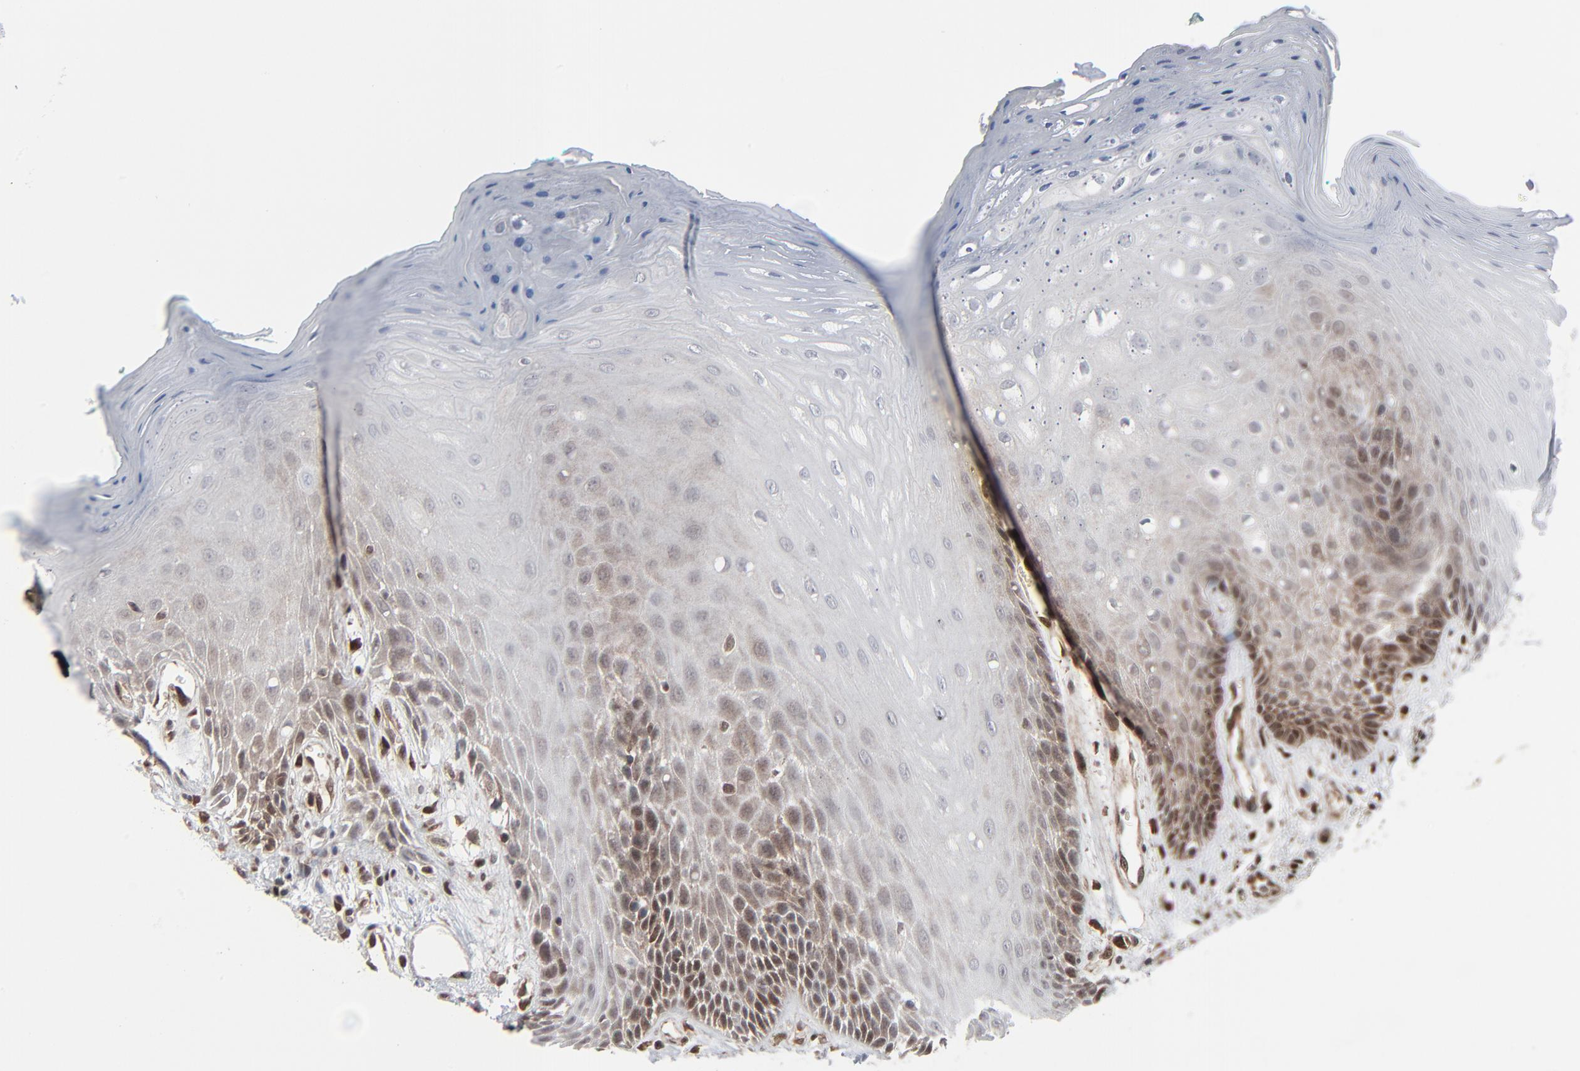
{"staining": {"intensity": "moderate", "quantity": "25%-75%", "location": "cytoplasmic/membranous,nuclear"}, "tissue": "oral mucosa", "cell_type": "Squamous epithelial cells", "image_type": "normal", "snomed": [{"axis": "morphology", "description": "Normal tissue, NOS"}, {"axis": "morphology", "description": "Squamous cell carcinoma, NOS"}, {"axis": "topography", "description": "Skeletal muscle"}, {"axis": "topography", "description": "Oral tissue"}, {"axis": "topography", "description": "Head-Neck"}], "caption": "A medium amount of moderate cytoplasmic/membranous,nuclear positivity is present in about 25%-75% of squamous epithelial cells in normal oral mucosa.", "gene": "AKT1", "patient": {"sex": "female", "age": 84}}